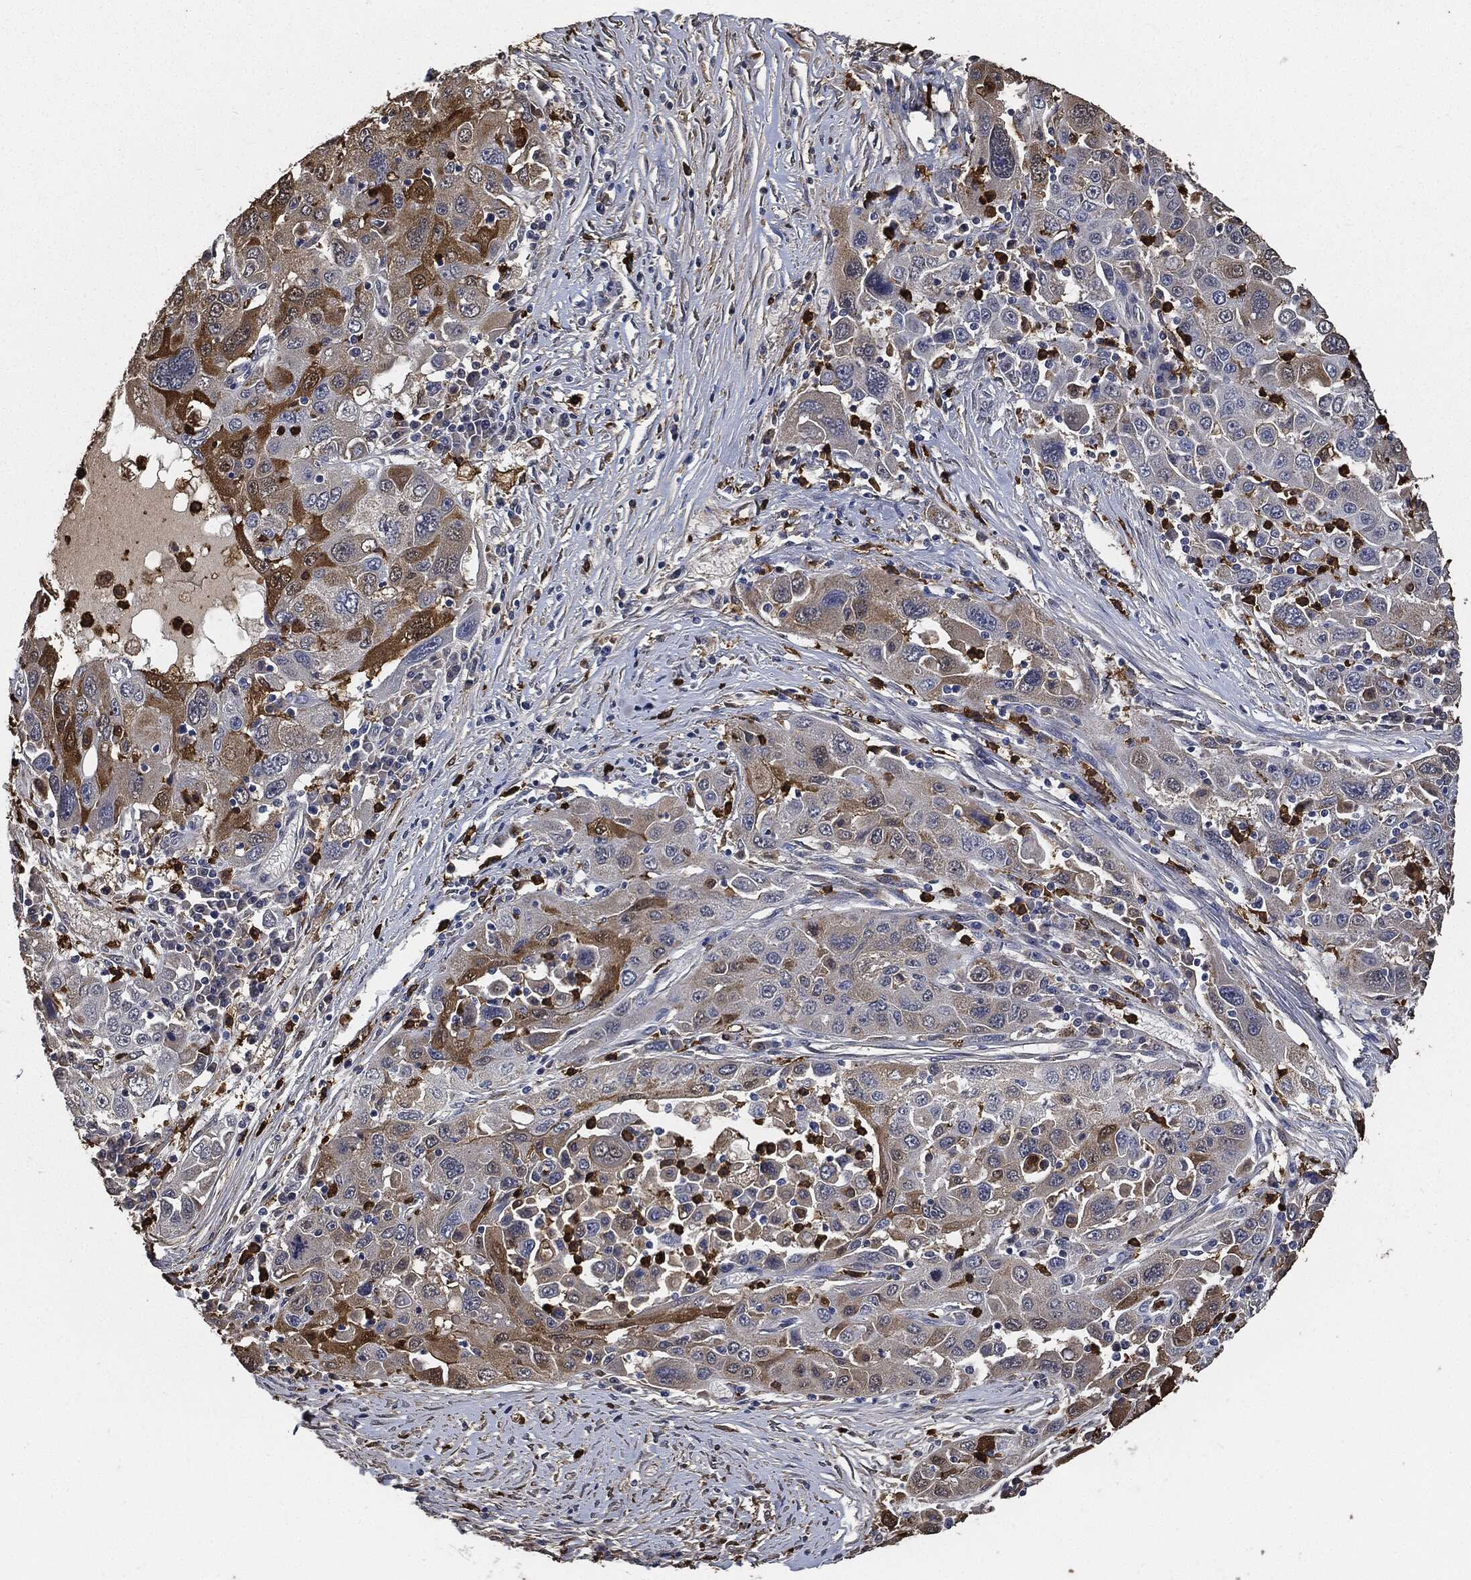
{"staining": {"intensity": "moderate", "quantity": "<25%", "location": "cytoplasmic/membranous"}, "tissue": "stomach cancer", "cell_type": "Tumor cells", "image_type": "cancer", "snomed": [{"axis": "morphology", "description": "Adenocarcinoma, NOS"}, {"axis": "topography", "description": "Stomach"}], "caption": "This image shows immunohistochemistry (IHC) staining of human stomach adenocarcinoma, with low moderate cytoplasmic/membranous positivity in about <25% of tumor cells.", "gene": "S100A9", "patient": {"sex": "male", "age": 56}}